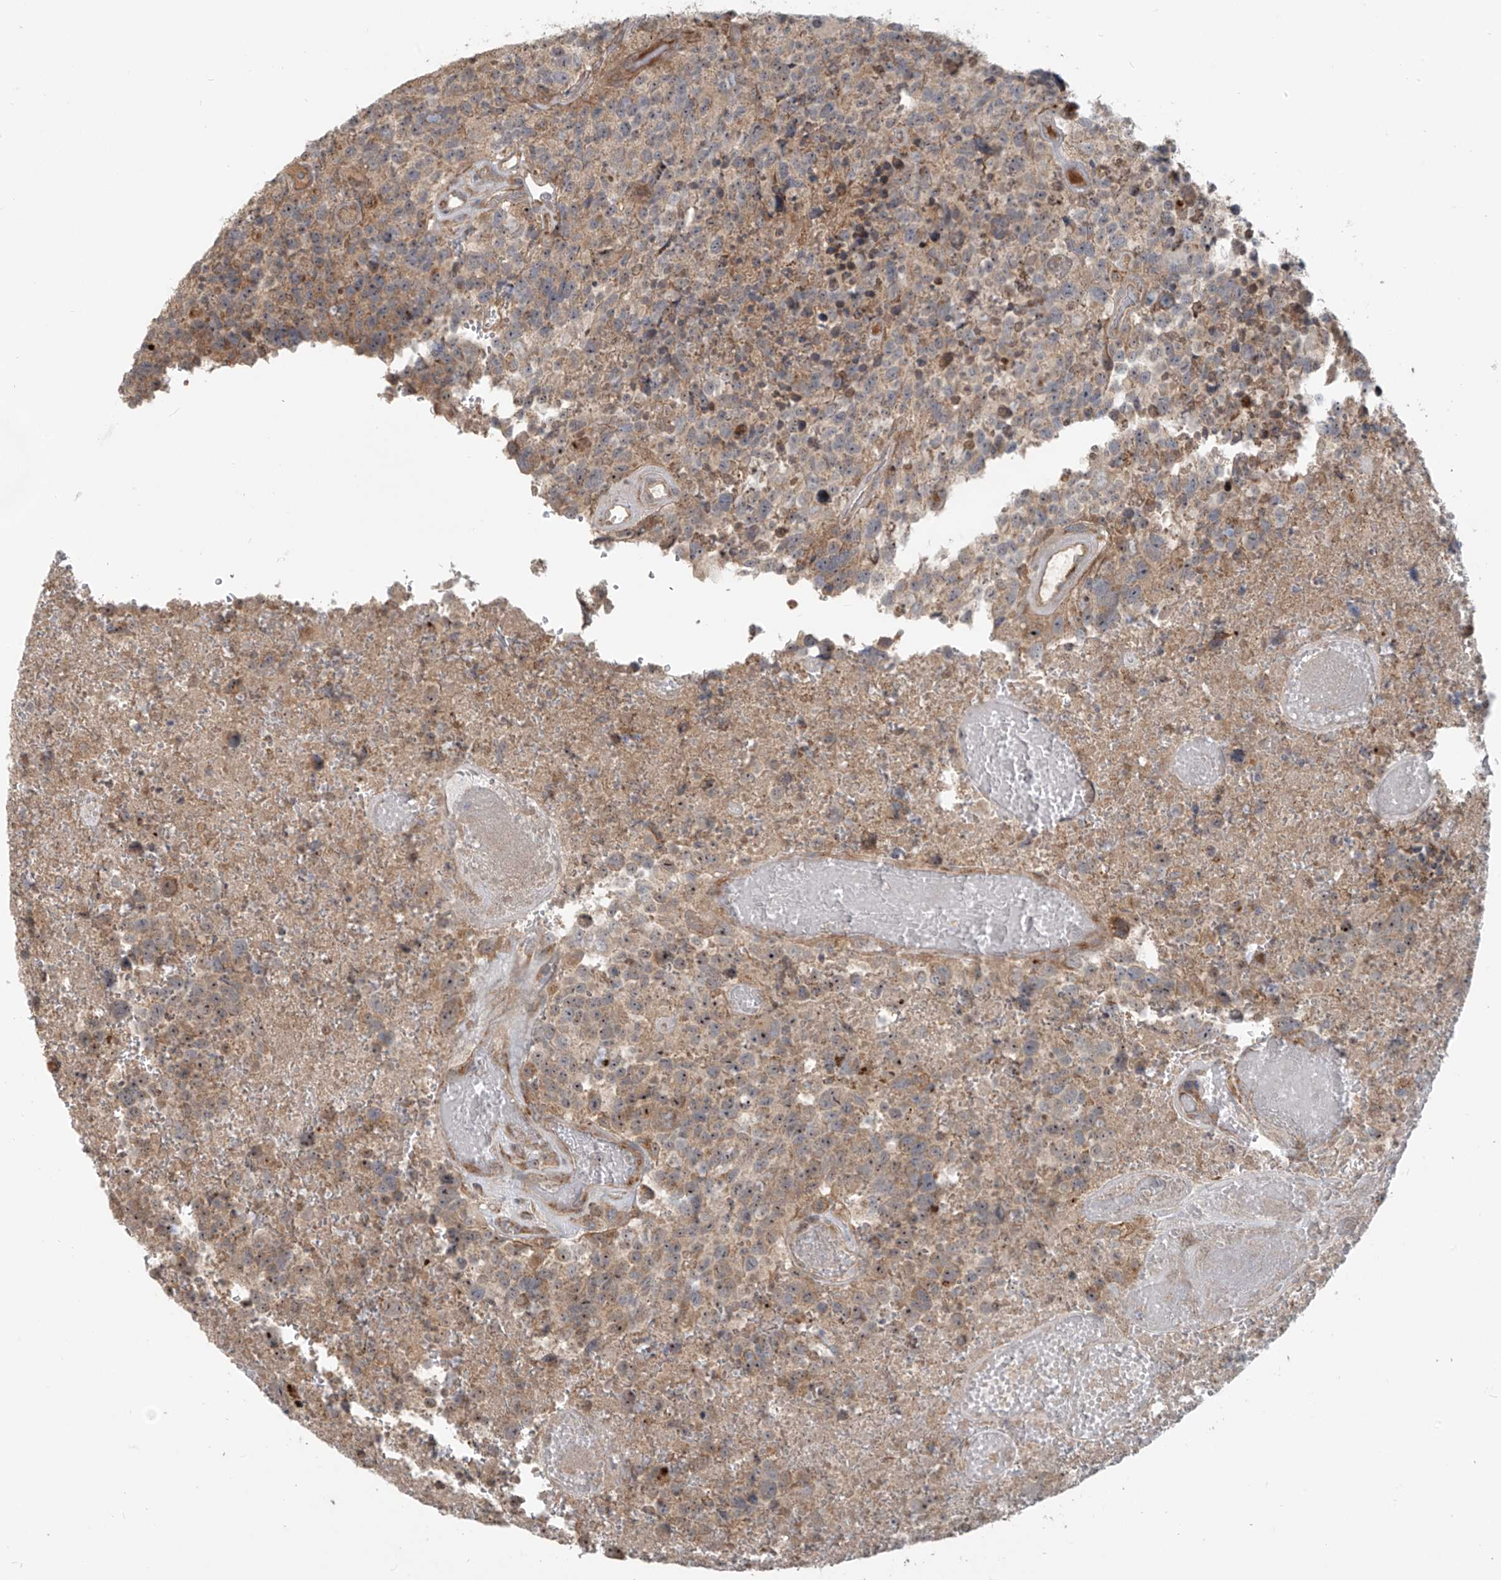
{"staining": {"intensity": "weak", "quantity": "25%-75%", "location": "cytoplasmic/membranous"}, "tissue": "glioma", "cell_type": "Tumor cells", "image_type": "cancer", "snomed": [{"axis": "morphology", "description": "Glioma, malignant, High grade"}, {"axis": "topography", "description": "Brain"}], "caption": "IHC (DAB) staining of glioma displays weak cytoplasmic/membranous protein staining in about 25%-75% of tumor cells.", "gene": "KATNIP", "patient": {"sex": "male", "age": 69}}